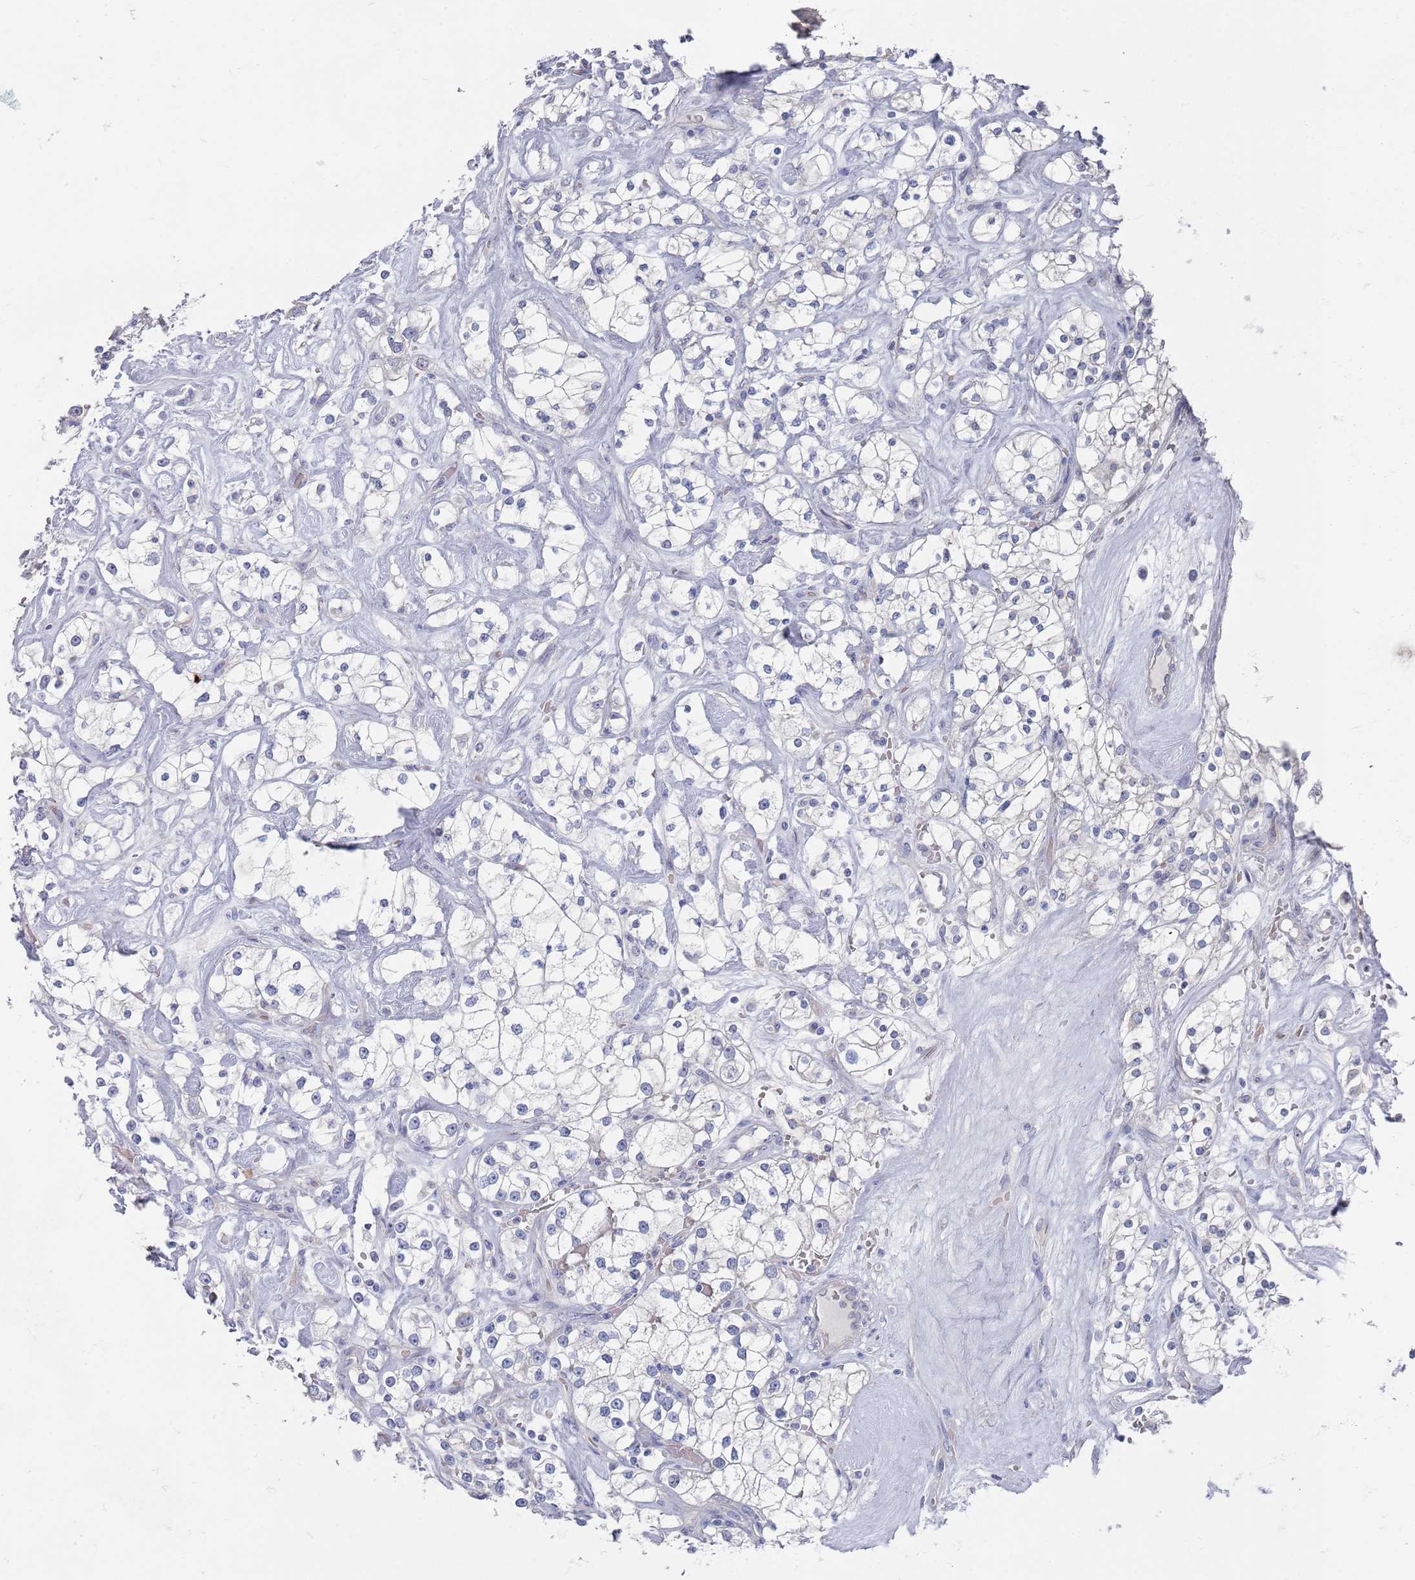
{"staining": {"intensity": "negative", "quantity": "none", "location": "none"}, "tissue": "renal cancer", "cell_type": "Tumor cells", "image_type": "cancer", "snomed": [{"axis": "morphology", "description": "Adenocarcinoma, NOS"}, {"axis": "topography", "description": "Kidney"}], "caption": "This is a image of immunohistochemistry (IHC) staining of renal adenocarcinoma, which shows no positivity in tumor cells.", "gene": "TMCO3", "patient": {"sex": "male", "age": 77}}